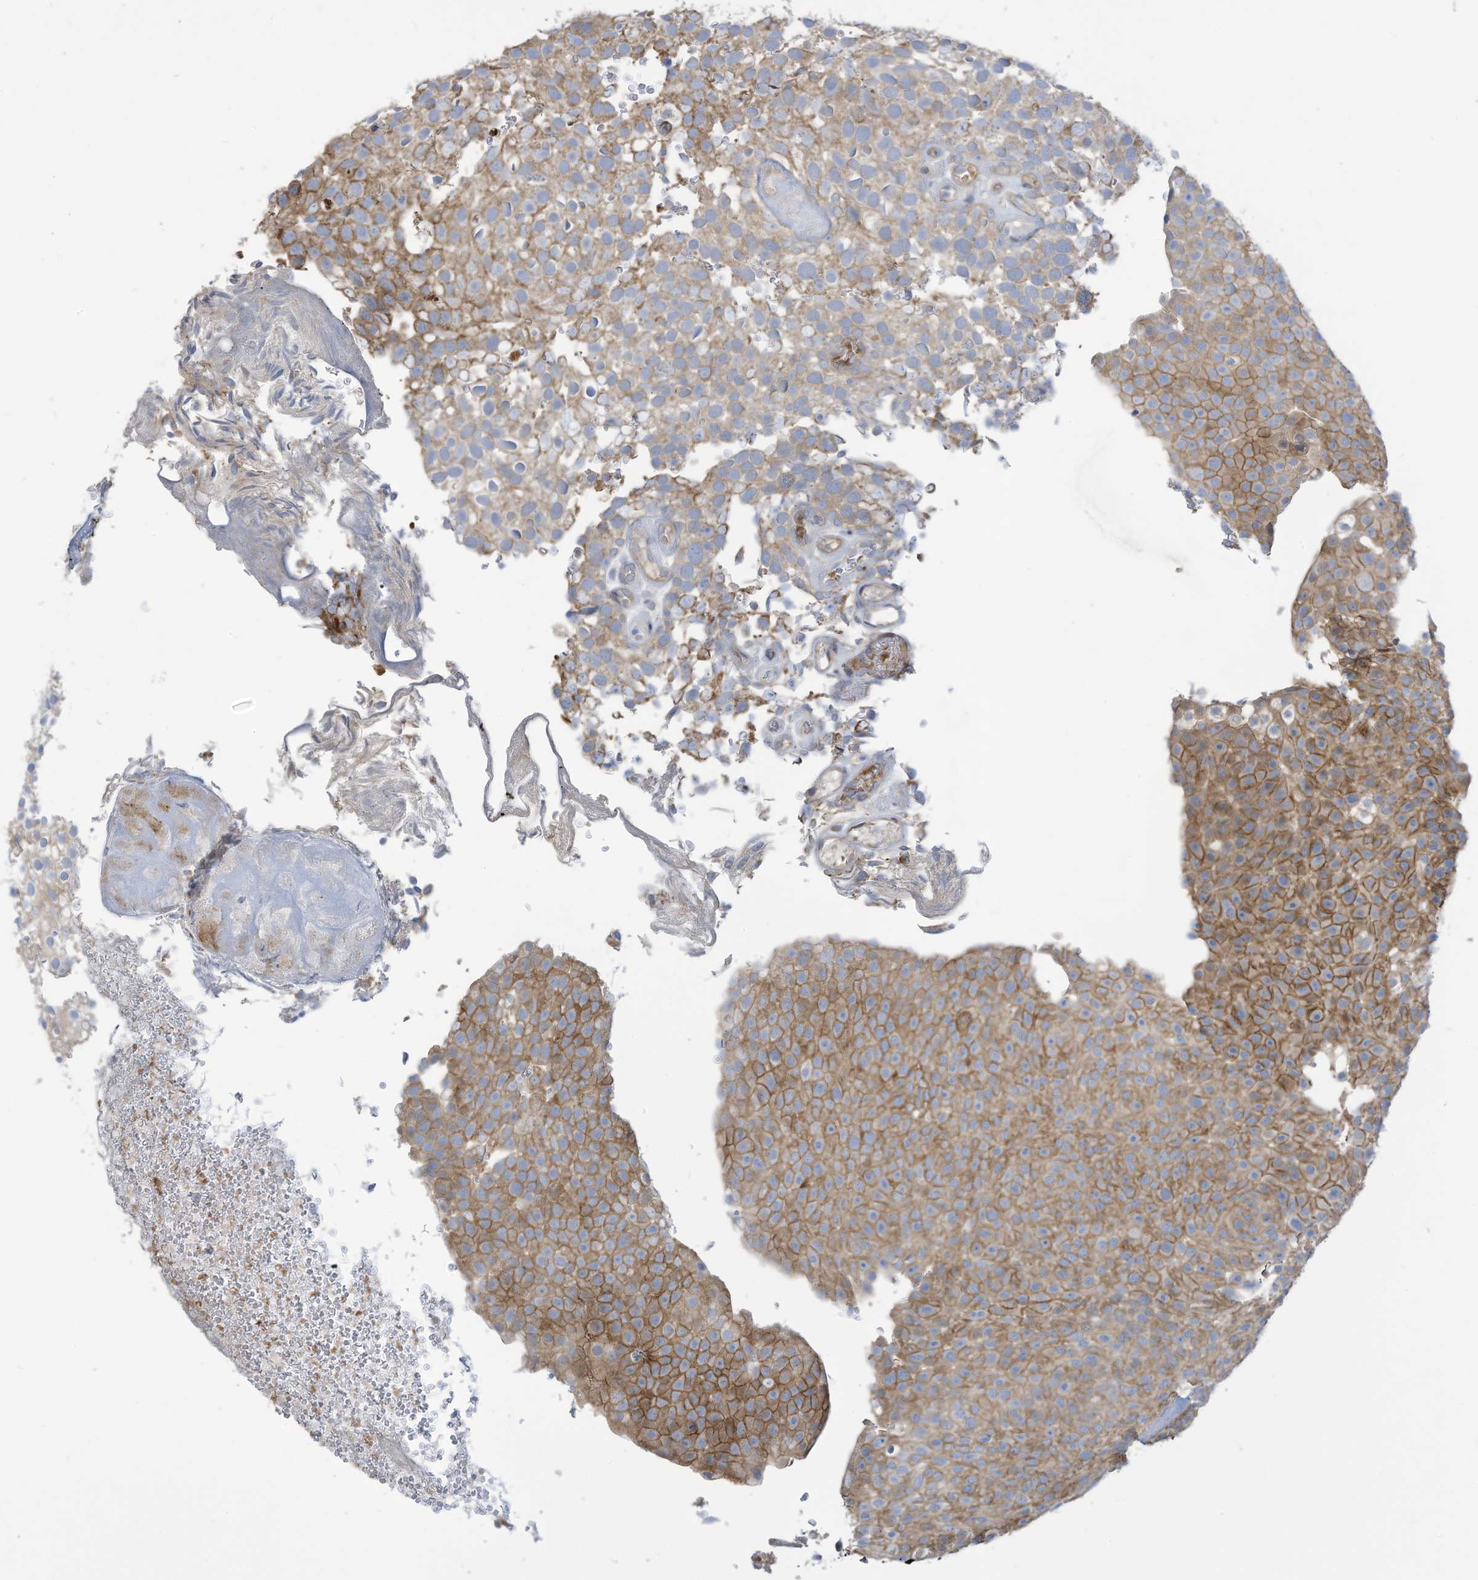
{"staining": {"intensity": "moderate", "quantity": "25%-75%", "location": "cytoplasmic/membranous"}, "tissue": "urothelial cancer", "cell_type": "Tumor cells", "image_type": "cancer", "snomed": [{"axis": "morphology", "description": "Urothelial carcinoma, Low grade"}, {"axis": "topography", "description": "Urinary bladder"}], "caption": "An immunohistochemistry photomicrograph of tumor tissue is shown. Protein staining in brown labels moderate cytoplasmic/membranous positivity in urothelial cancer within tumor cells.", "gene": "ADAT2", "patient": {"sex": "male", "age": 78}}